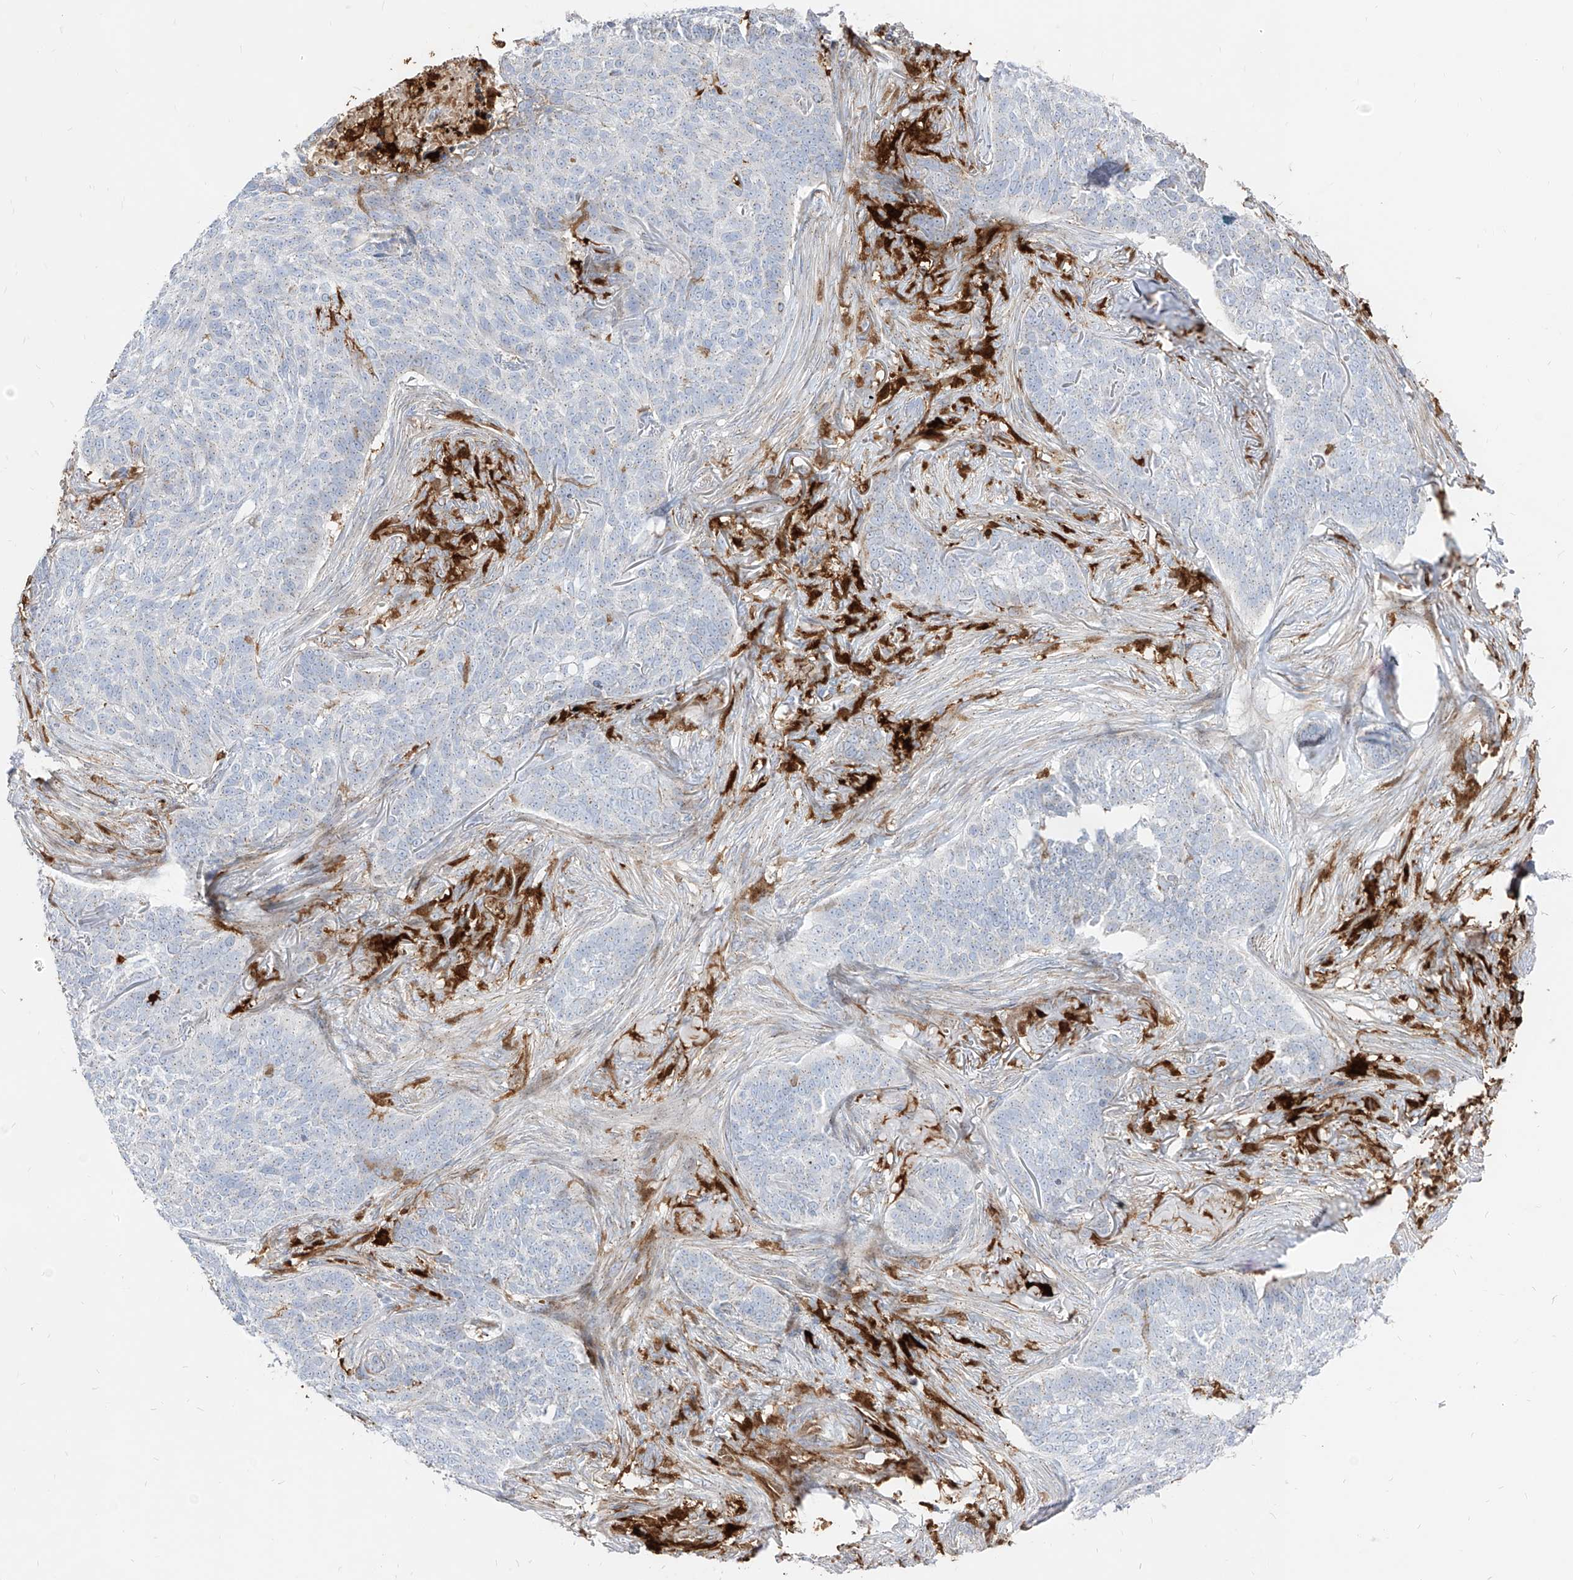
{"staining": {"intensity": "negative", "quantity": "none", "location": "none"}, "tissue": "skin cancer", "cell_type": "Tumor cells", "image_type": "cancer", "snomed": [{"axis": "morphology", "description": "Basal cell carcinoma"}, {"axis": "topography", "description": "Skin"}], "caption": "DAB immunohistochemical staining of skin cancer exhibits no significant staining in tumor cells.", "gene": "KYNU", "patient": {"sex": "male", "age": 85}}